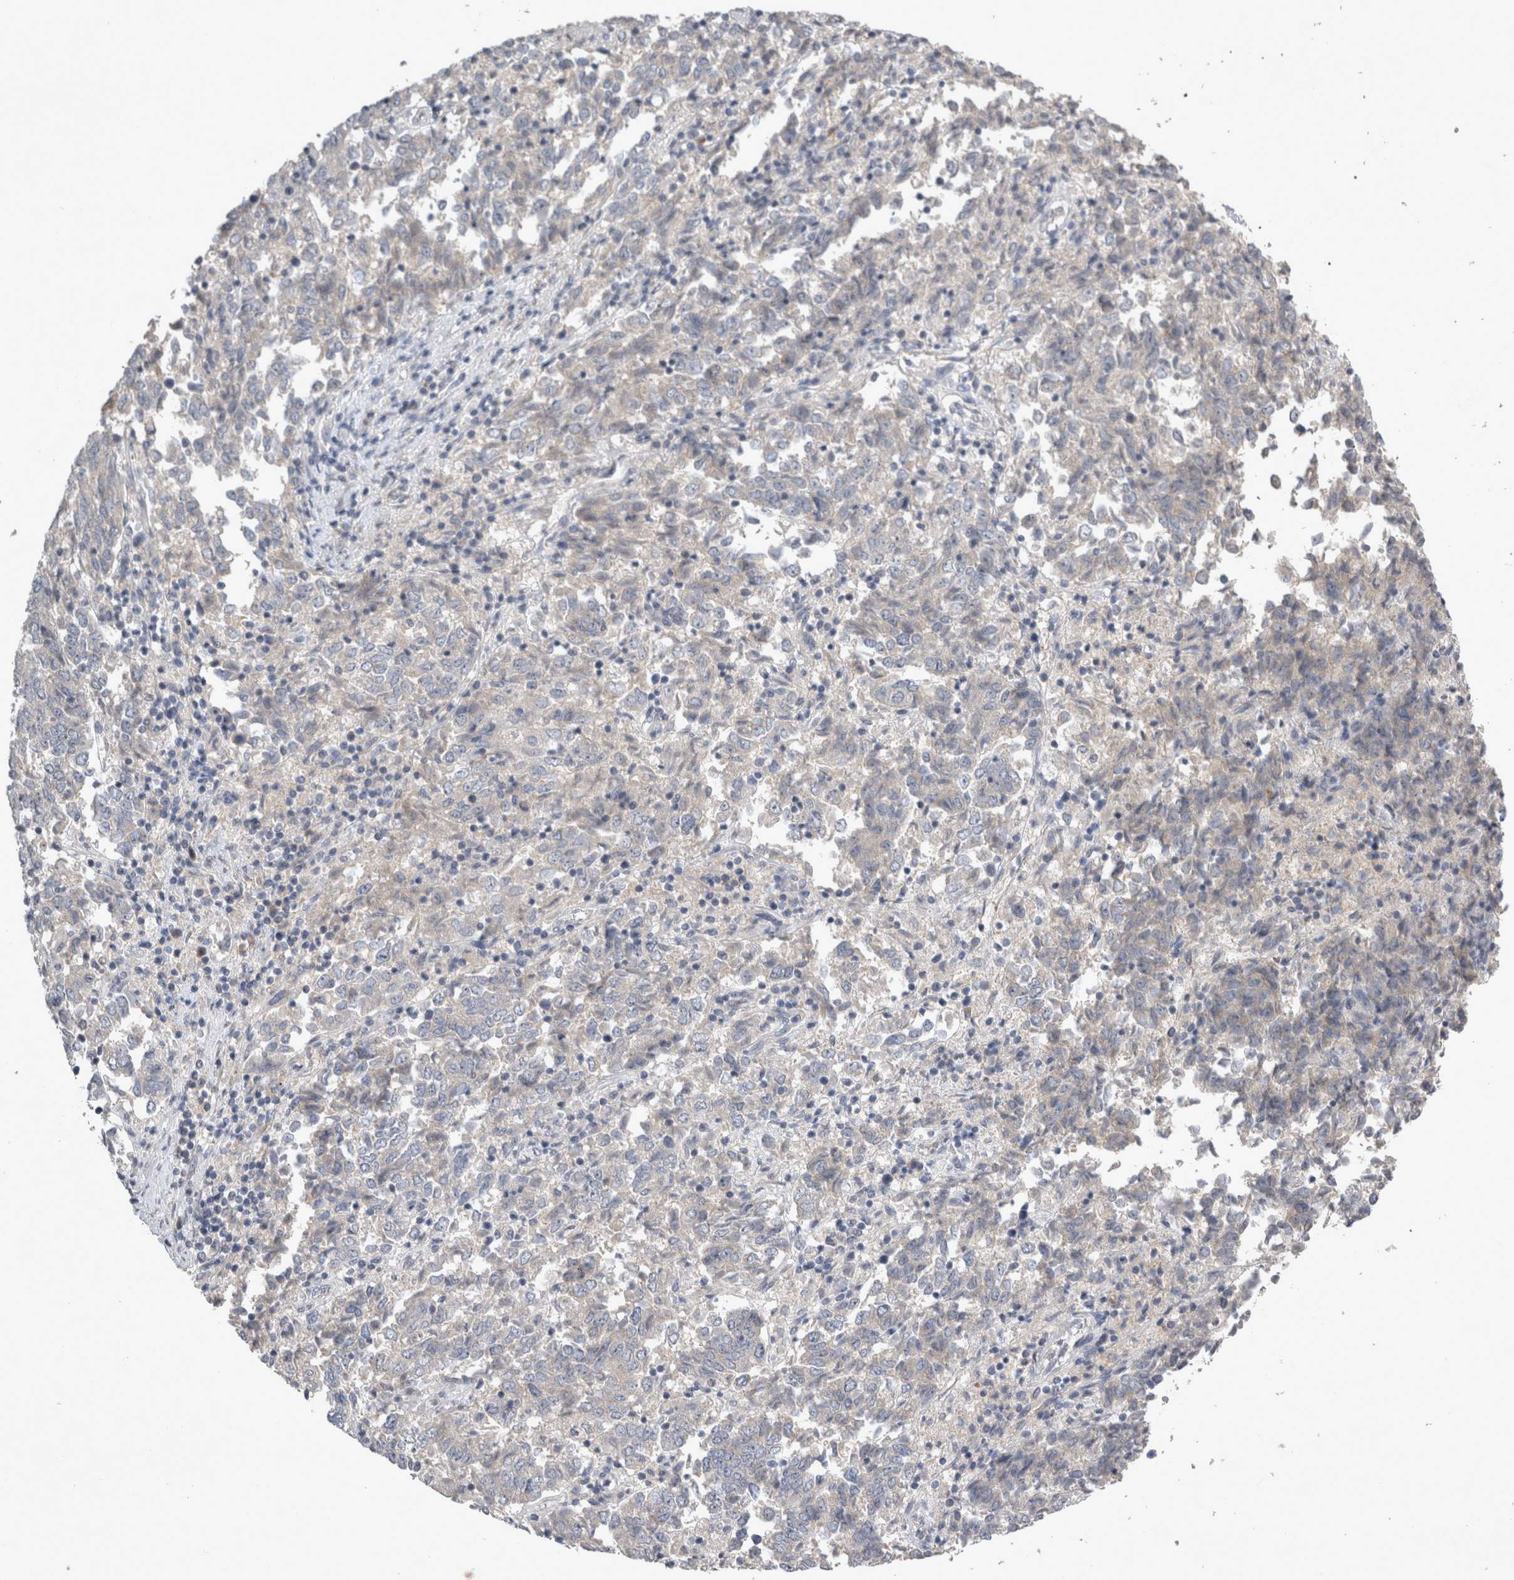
{"staining": {"intensity": "negative", "quantity": "none", "location": "none"}, "tissue": "endometrial cancer", "cell_type": "Tumor cells", "image_type": "cancer", "snomed": [{"axis": "morphology", "description": "Adenocarcinoma, NOS"}, {"axis": "topography", "description": "Endometrium"}], "caption": "An IHC micrograph of endometrial adenocarcinoma is shown. There is no staining in tumor cells of endometrial adenocarcinoma.", "gene": "SLC22A11", "patient": {"sex": "female", "age": 80}}